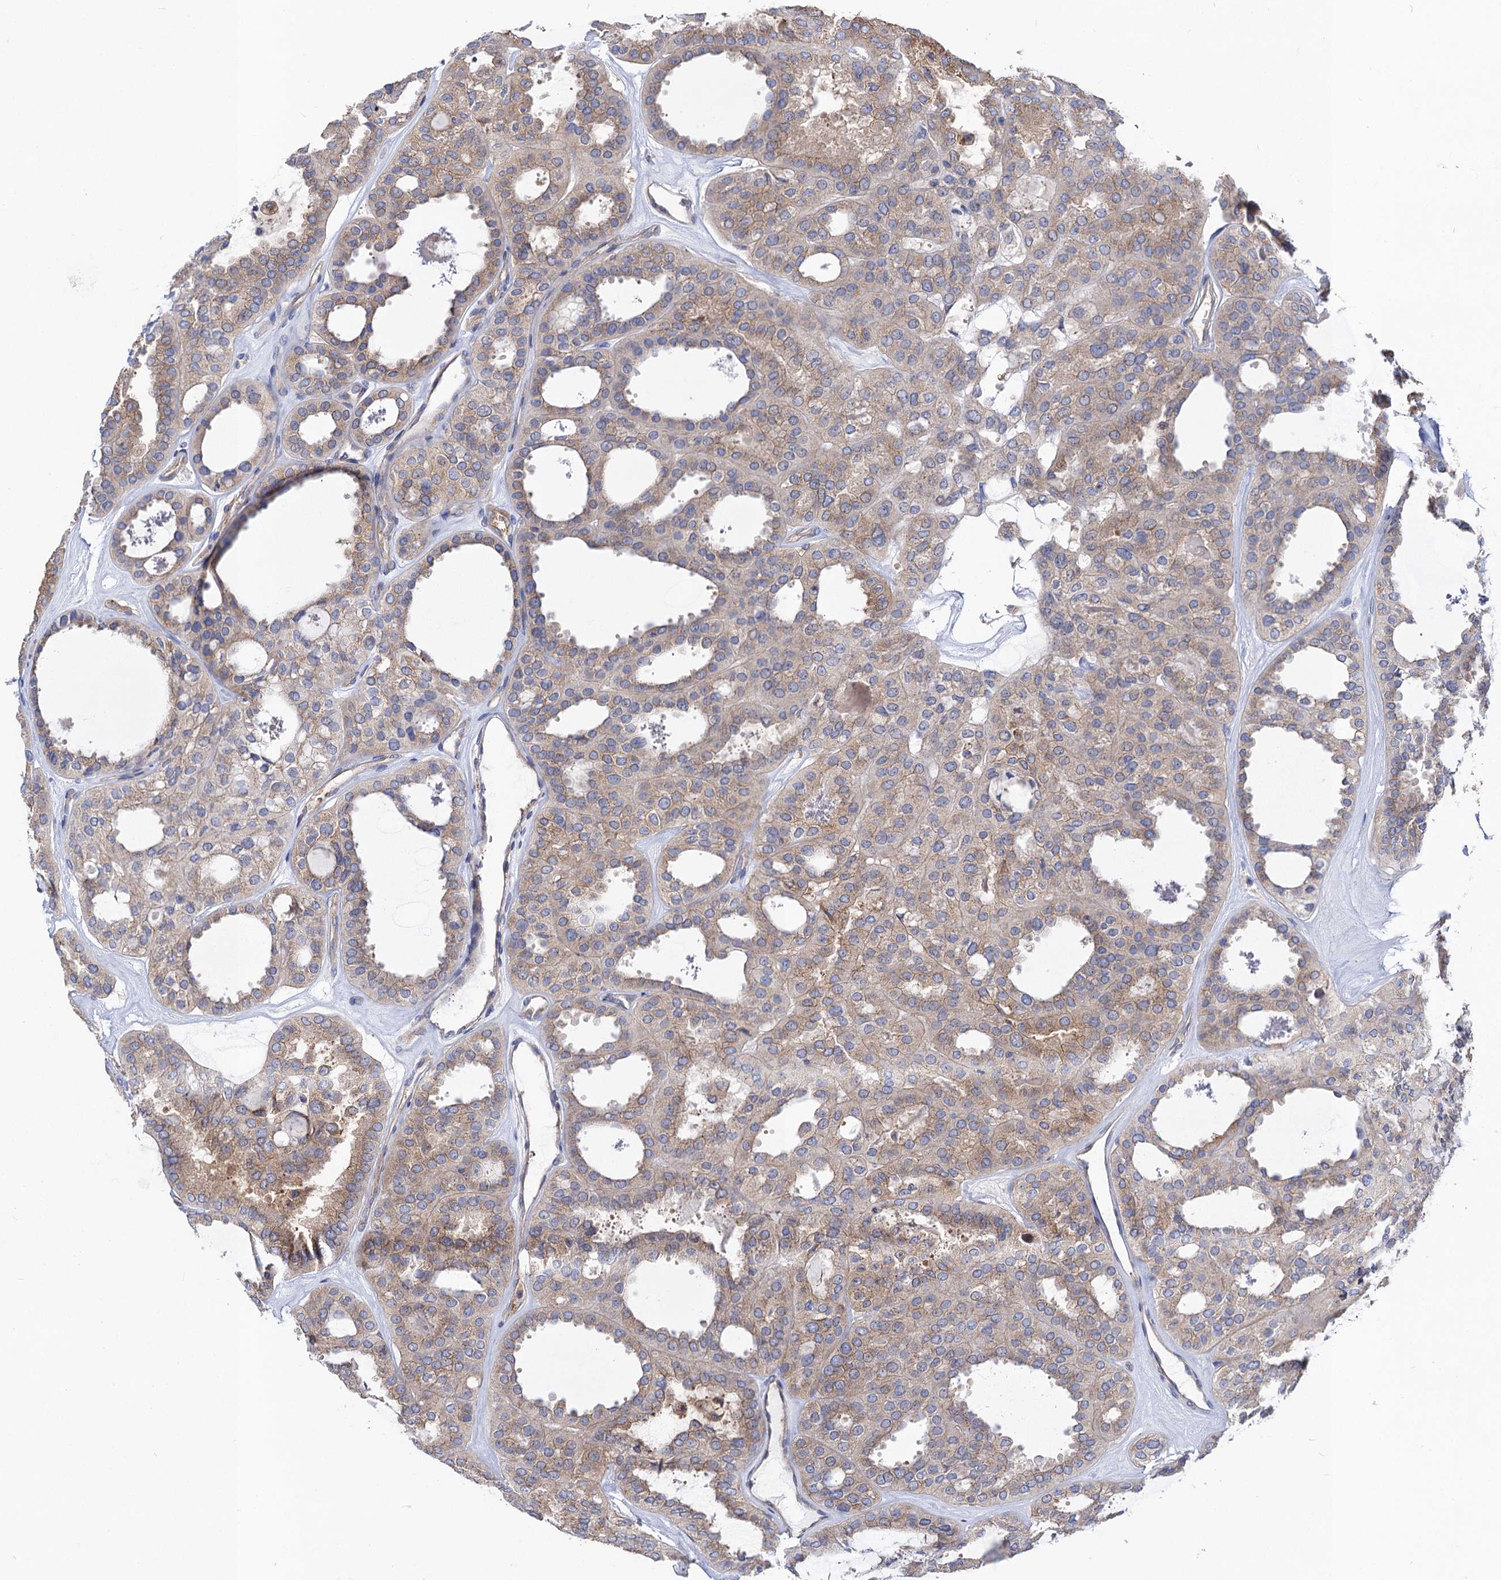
{"staining": {"intensity": "moderate", "quantity": "25%-75%", "location": "cytoplasmic/membranous"}, "tissue": "thyroid cancer", "cell_type": "Tumor cells", "image_type": "cancer", "snomed": [{"axis": "morphology", "description": "Follicular adenoma carcinoma, NOS"}, {"axis": "topography", "description": "Thyroid gland"}], "caption": "This histopathology image exhibits IHC staining of thyroid follicular adenoma carcinoma, with medium moderate cytoplasmic/membranous positivity in about 25%-75% of tumor cells.", "gene": "DYDC1", "patient": {"sex": "male", "age": 75}}